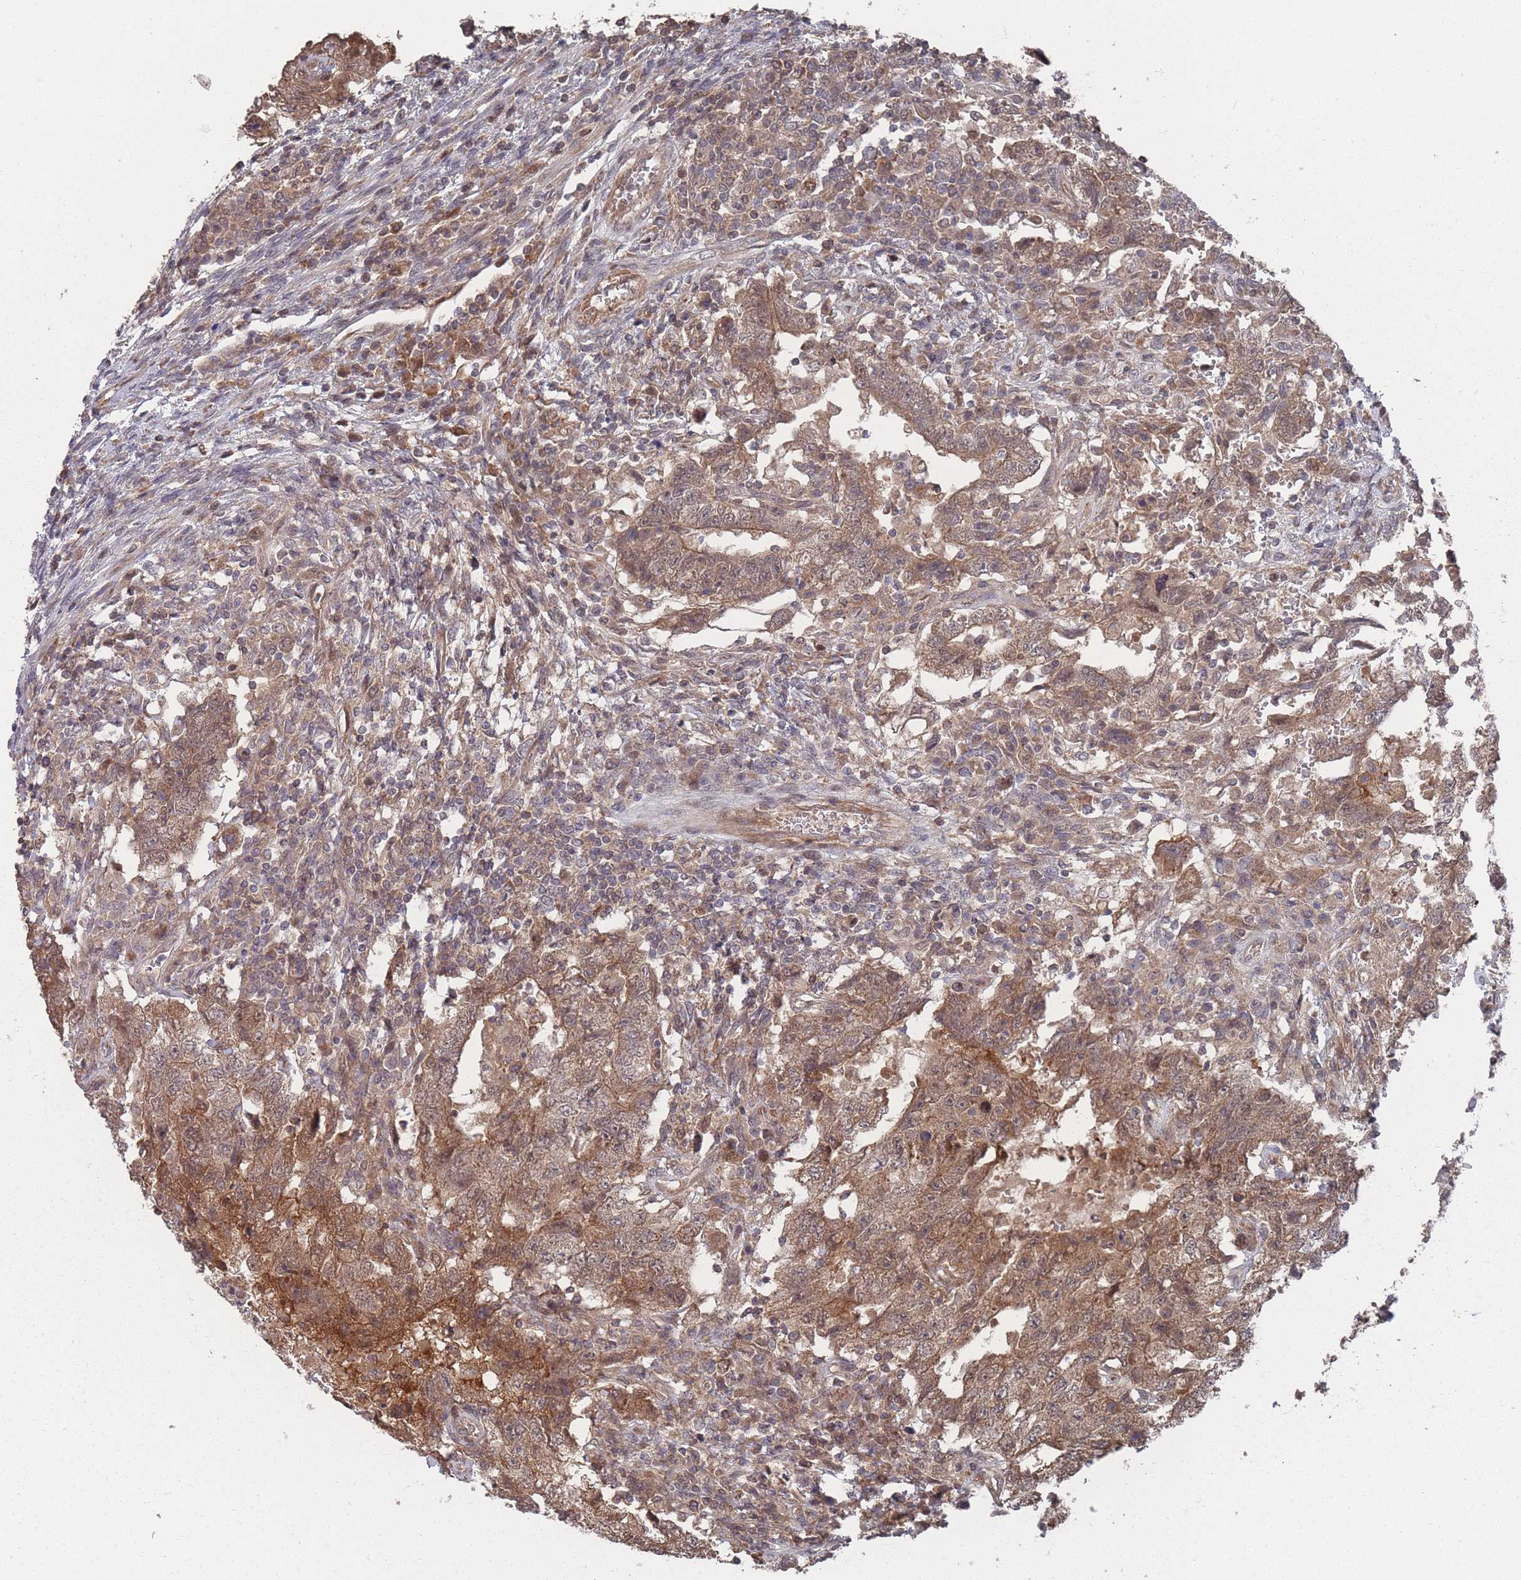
{"staining": {"intensity": "moderate", "quantity": ">75%", "location": "cytoplasmic/membranous"}, "tissue": "testis cancer", "cell_type": "Tumor cells", "image_type": "cancer", "snomed": [{"axis": "morphology", "description": "Carcinoma, Embryonal, NOS"}, {"axis": "topography", "description": "Testis"}], "caption": "Moderate cytoplasmic/membranous expression is identified in about >75% of tumor cells in embryonal carcinoma (testis).", "gene": "SF3B1", "patient": {"sex": "male", "age": 26}}